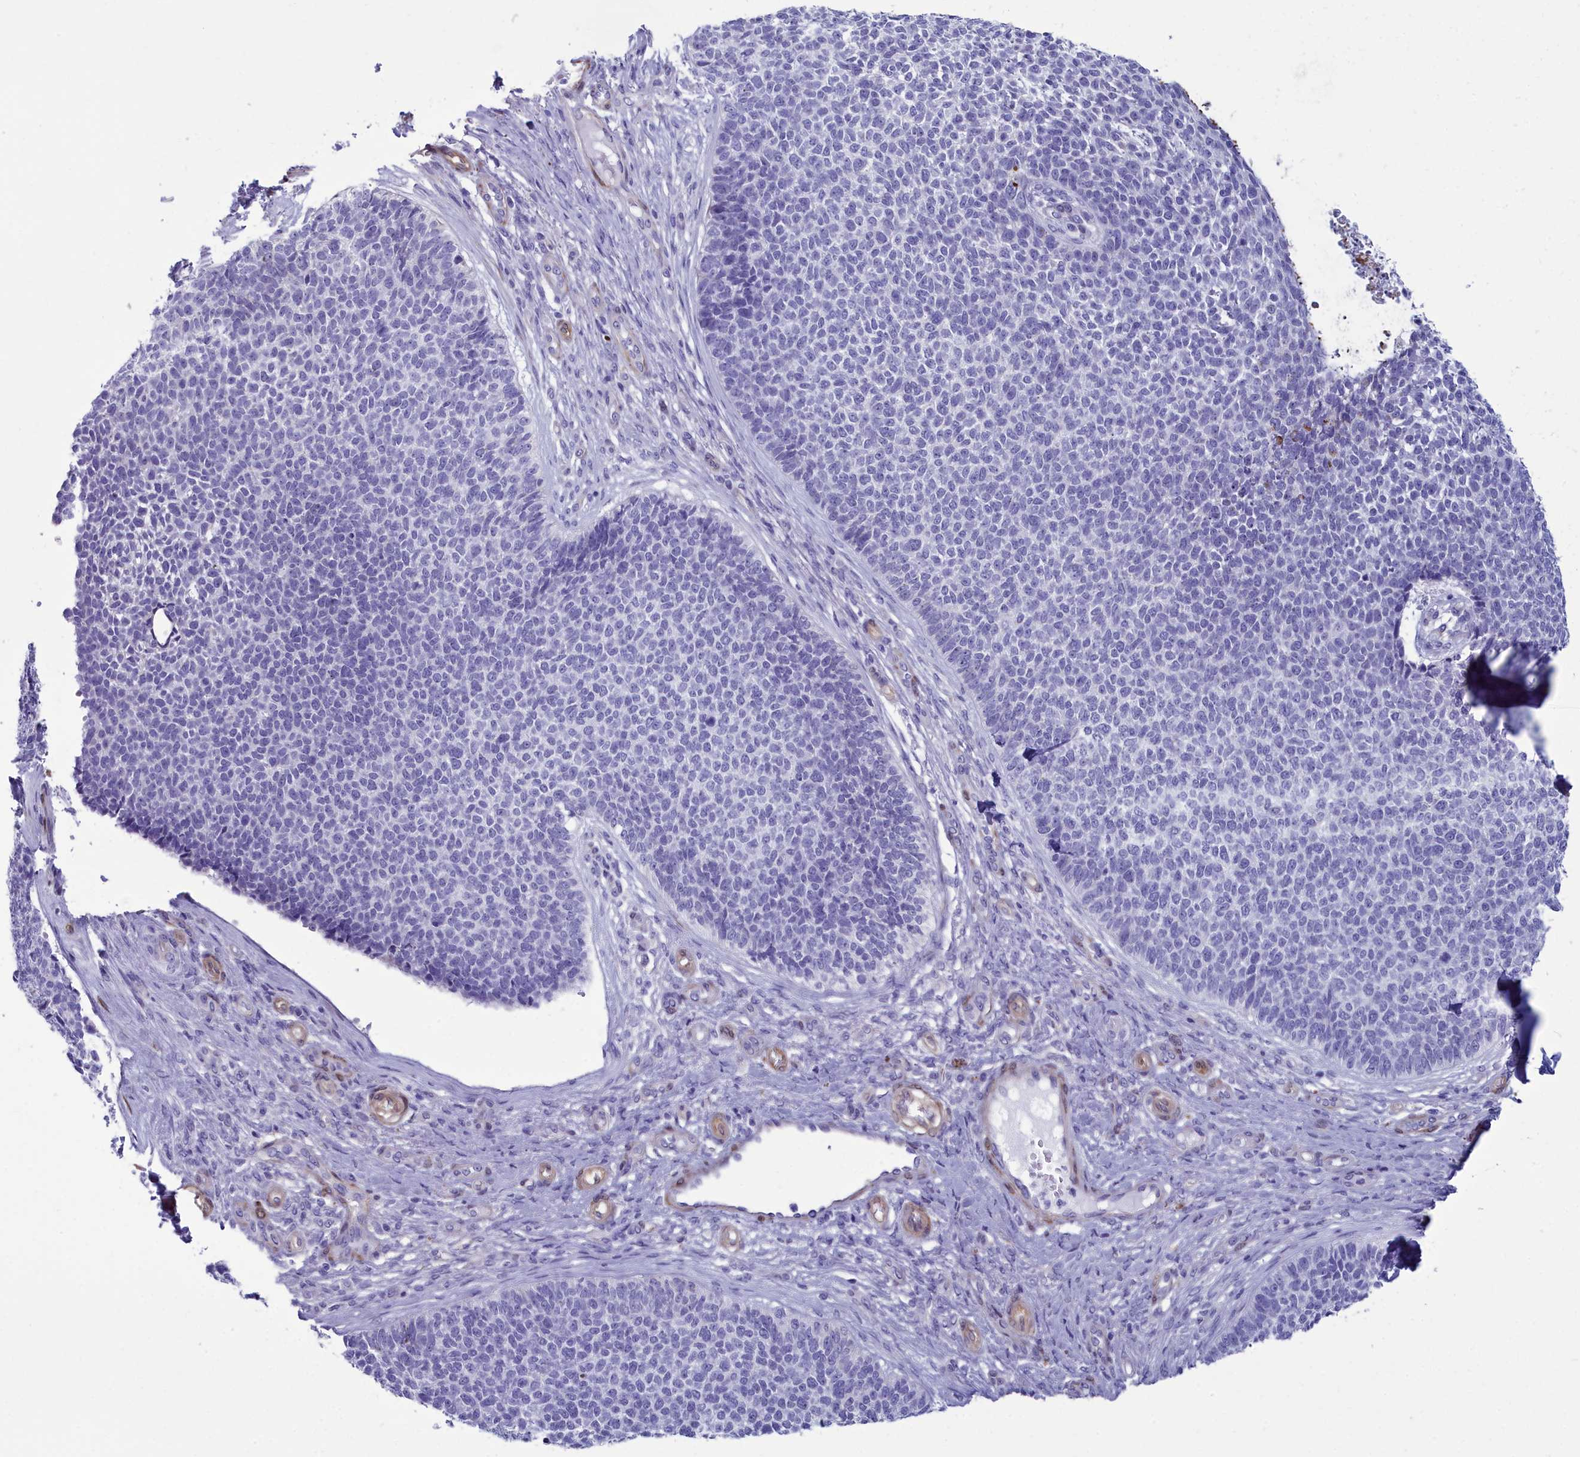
{"staining": {"intensity": "negative", "quantity": "none", "location": "none"}, "tissue": "skin cancer", "cell_type": "Tumor cells", "image_type": "cancer", "snomed": [{"axis": "morphology", "description": "Basal cell carcinoma"}, {"axis": "topography", "description": "Skin"}], "caption": "This photomicrograph is of basal cell carcinoma (skin) stained with IHC to label a protein in brown with the nuclei are counter-stained blue. There is no positivity in tumor cells. The staining is performed using DAB (3,3'-diaminobenzidine) brown chromogen with nuclei counter-stained in using hematoxylin.", "gene": "PPP1R14A", "patient": {"sex": "female", "age": 84}}